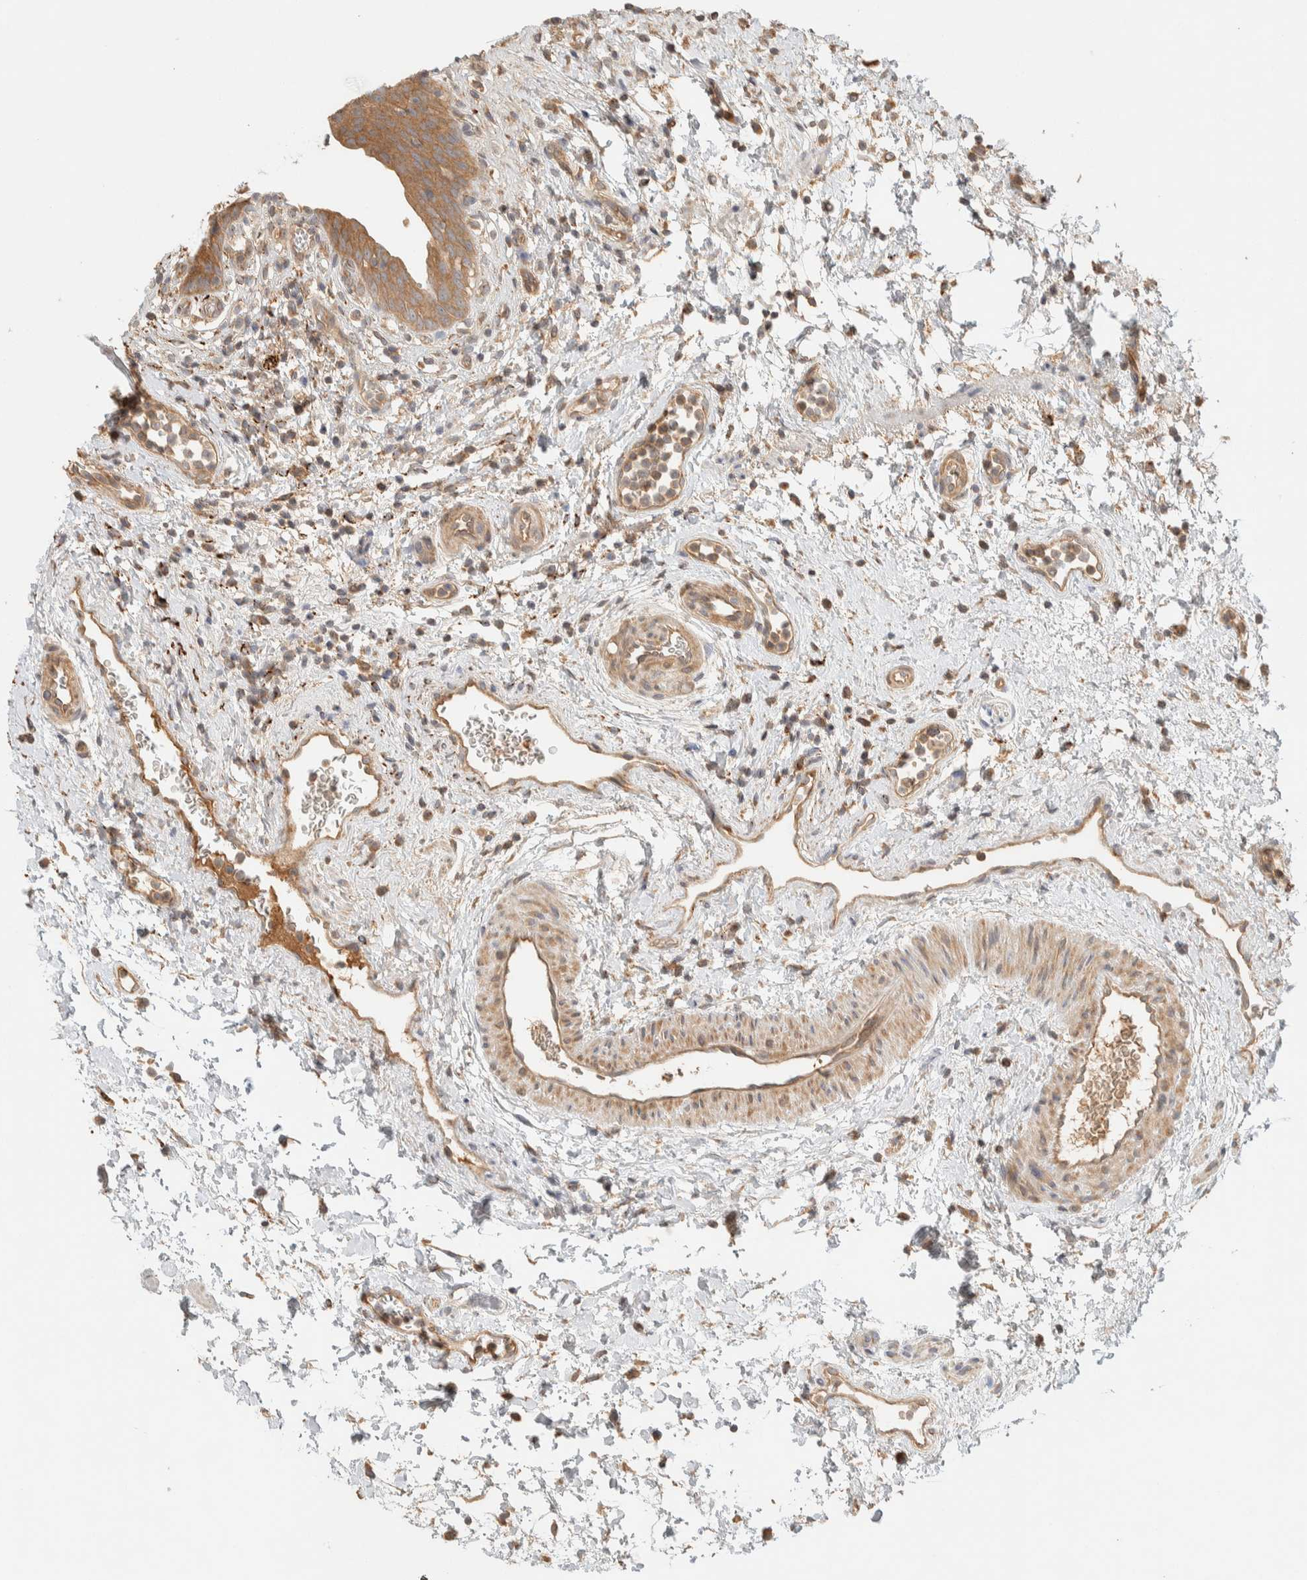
{"staining": {"intensity": "moderate", "quantity": ">75%", "location": "cytoplasmic/membranous"}, "tissue": "urinary bladder", "cell_type": "Urothelial cells", "image_type": "normal", "snomed": [{"axis": "morphology", "description": "Normal tissue, NOS"}, {"axis": "topography", "description": "Urinary bladder"}], "caption": "Immunohistochemistry photomicrograph of normal urinary bladder stained for a protein (brown), which exhibits medium levels of moderate cytoplasmic/membranous positivity in about >75% of urothelial cells.", "gene": "FAM167A", "patient": {"sex": "male", "age": 37}}